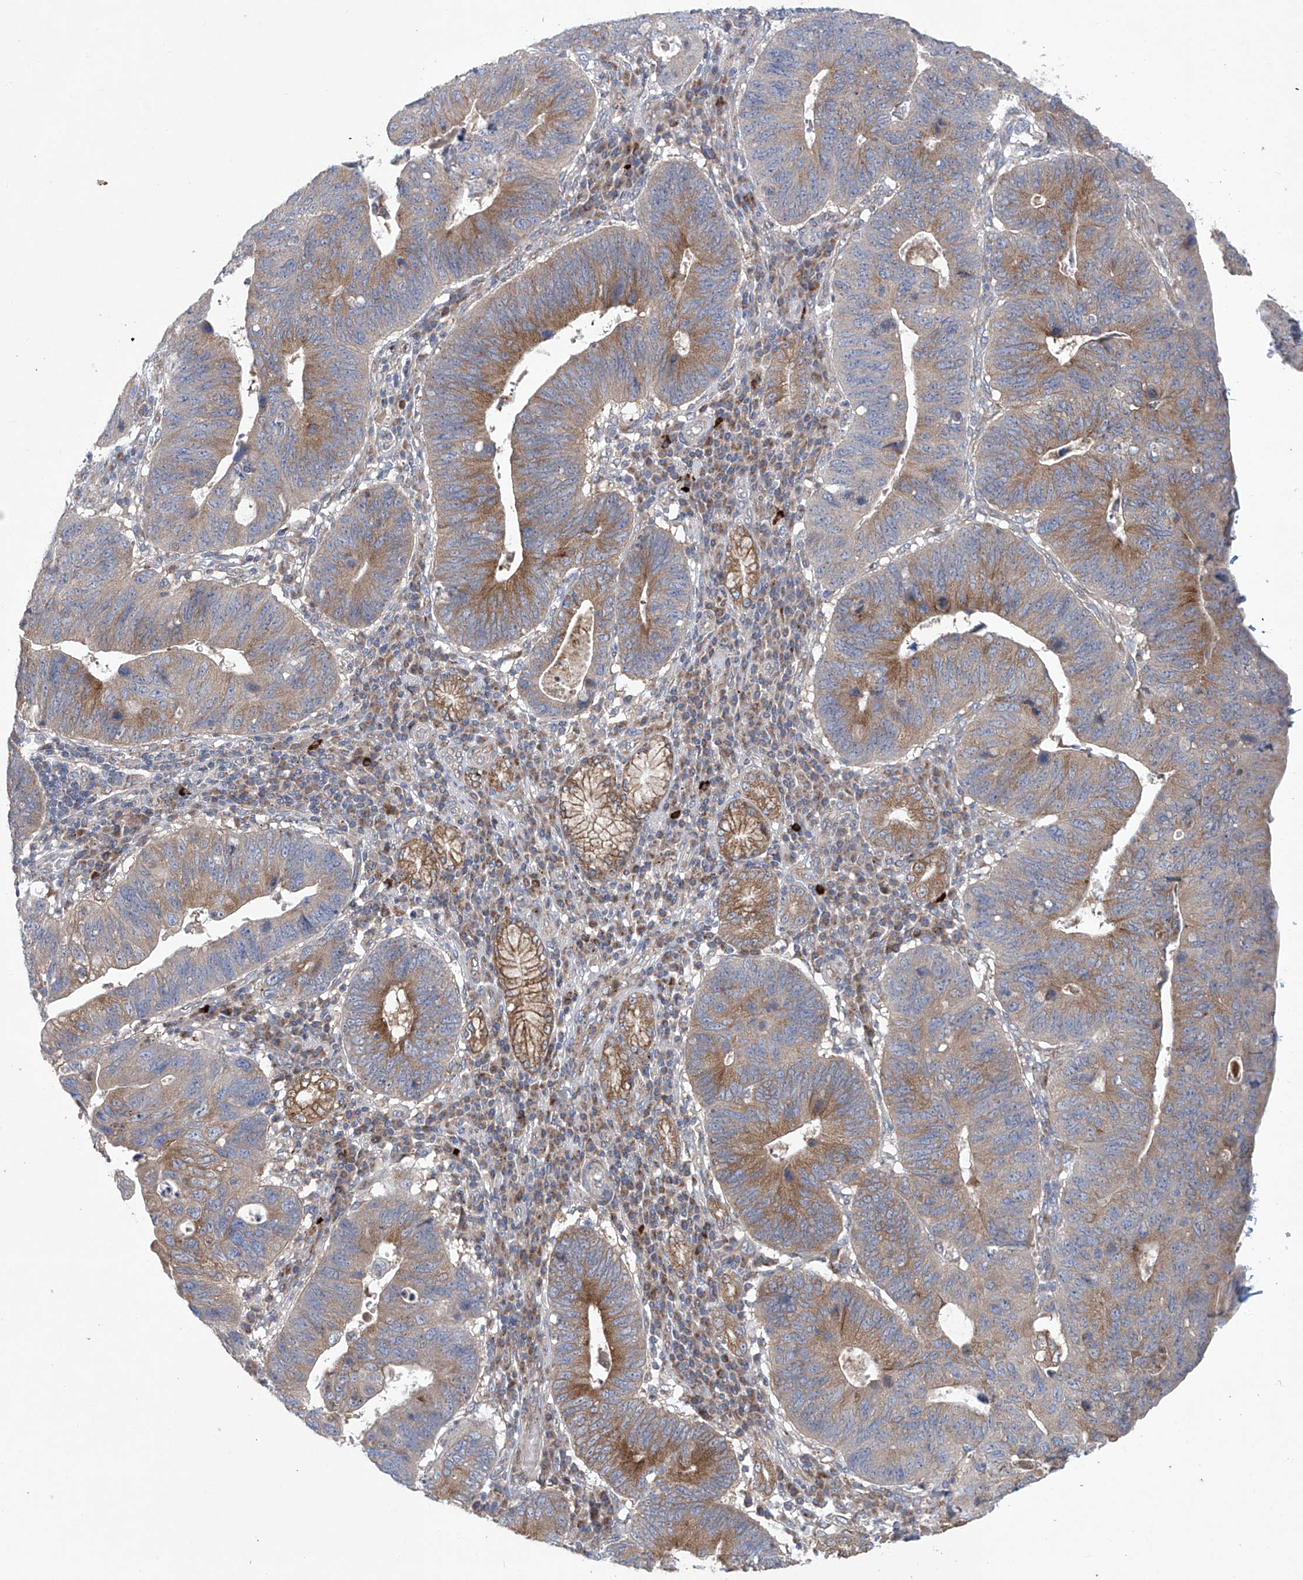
{"staining": {"intensity": "moderate", "quantity": ">75%", "location": "cytoplasmic/membranous"}, "tissue": "stomach cancer", "cell_type": "Tumor cells", "image_type": "cancer", "snomed": [{"axis": "morphology", "description": "Adenocarcinoma, NOS"}, {"axis": "topography", "description": "Stomach"}], "caption": "Stomach cancer stained with immunohistochemistry (IHC) shows moderate cytoplasmic/membranous positivity in approximately >75% of tumor cells.", "gene": "KLC4", "patient": {"sex": "male", "age": 59}}